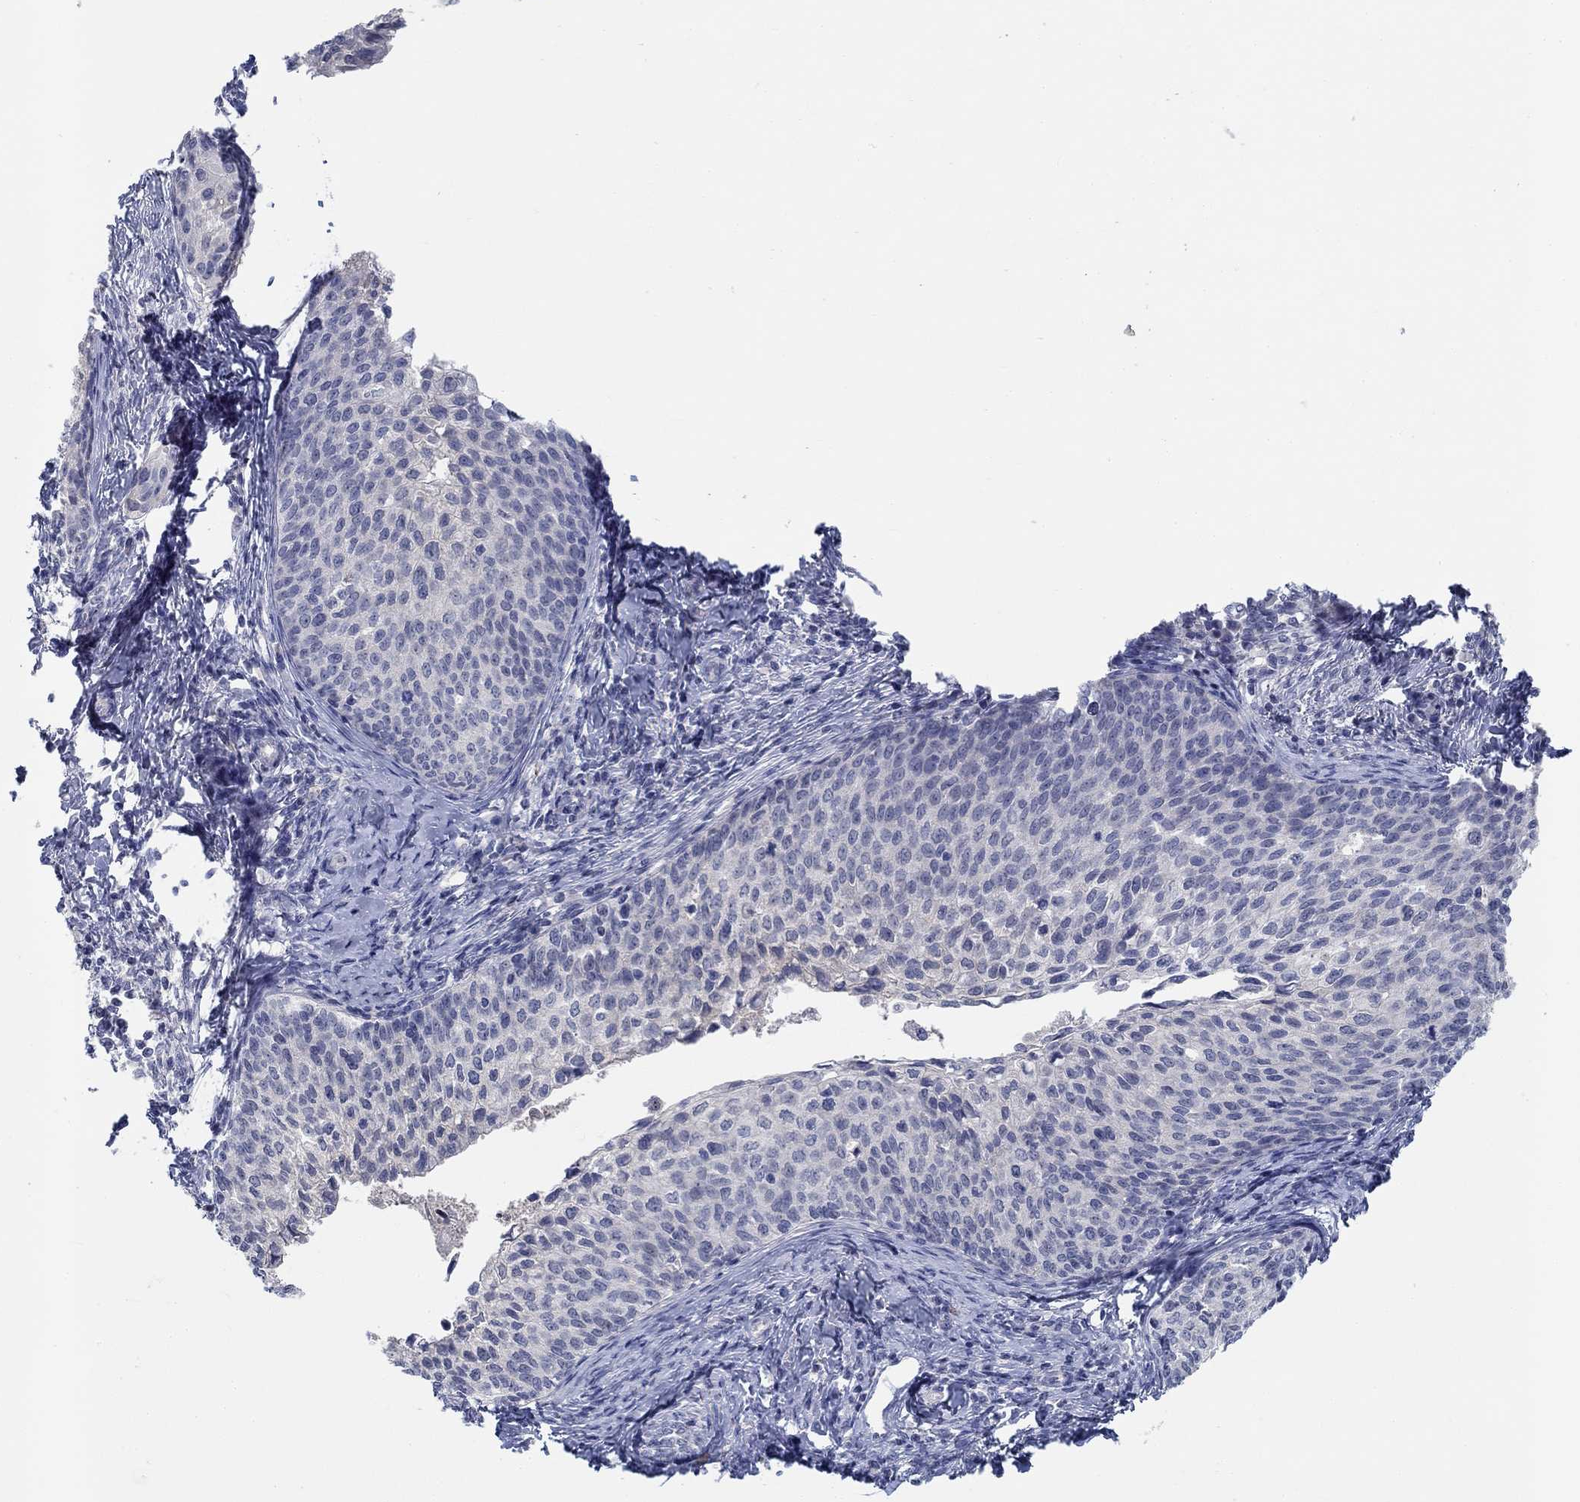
{"staining": {"intensity": "negative", "quantity": "none", "location": "none"}, "tissue": "cervical cancer", "cell_type": "Tumor cells", "image_type": "cancer", "snomed": [{"axis": "morphology", "description": "Squamous cell carcinoma, NOS"}, {"axis": "topography", "description": "Cervix"}], "caption": "Squamous cell carcinoma (cervical) stained for a protein using IHC reveals no positivity tumor cells.", "gene": "SMIM18", "patient": {"sex": "female", "age": 51}}